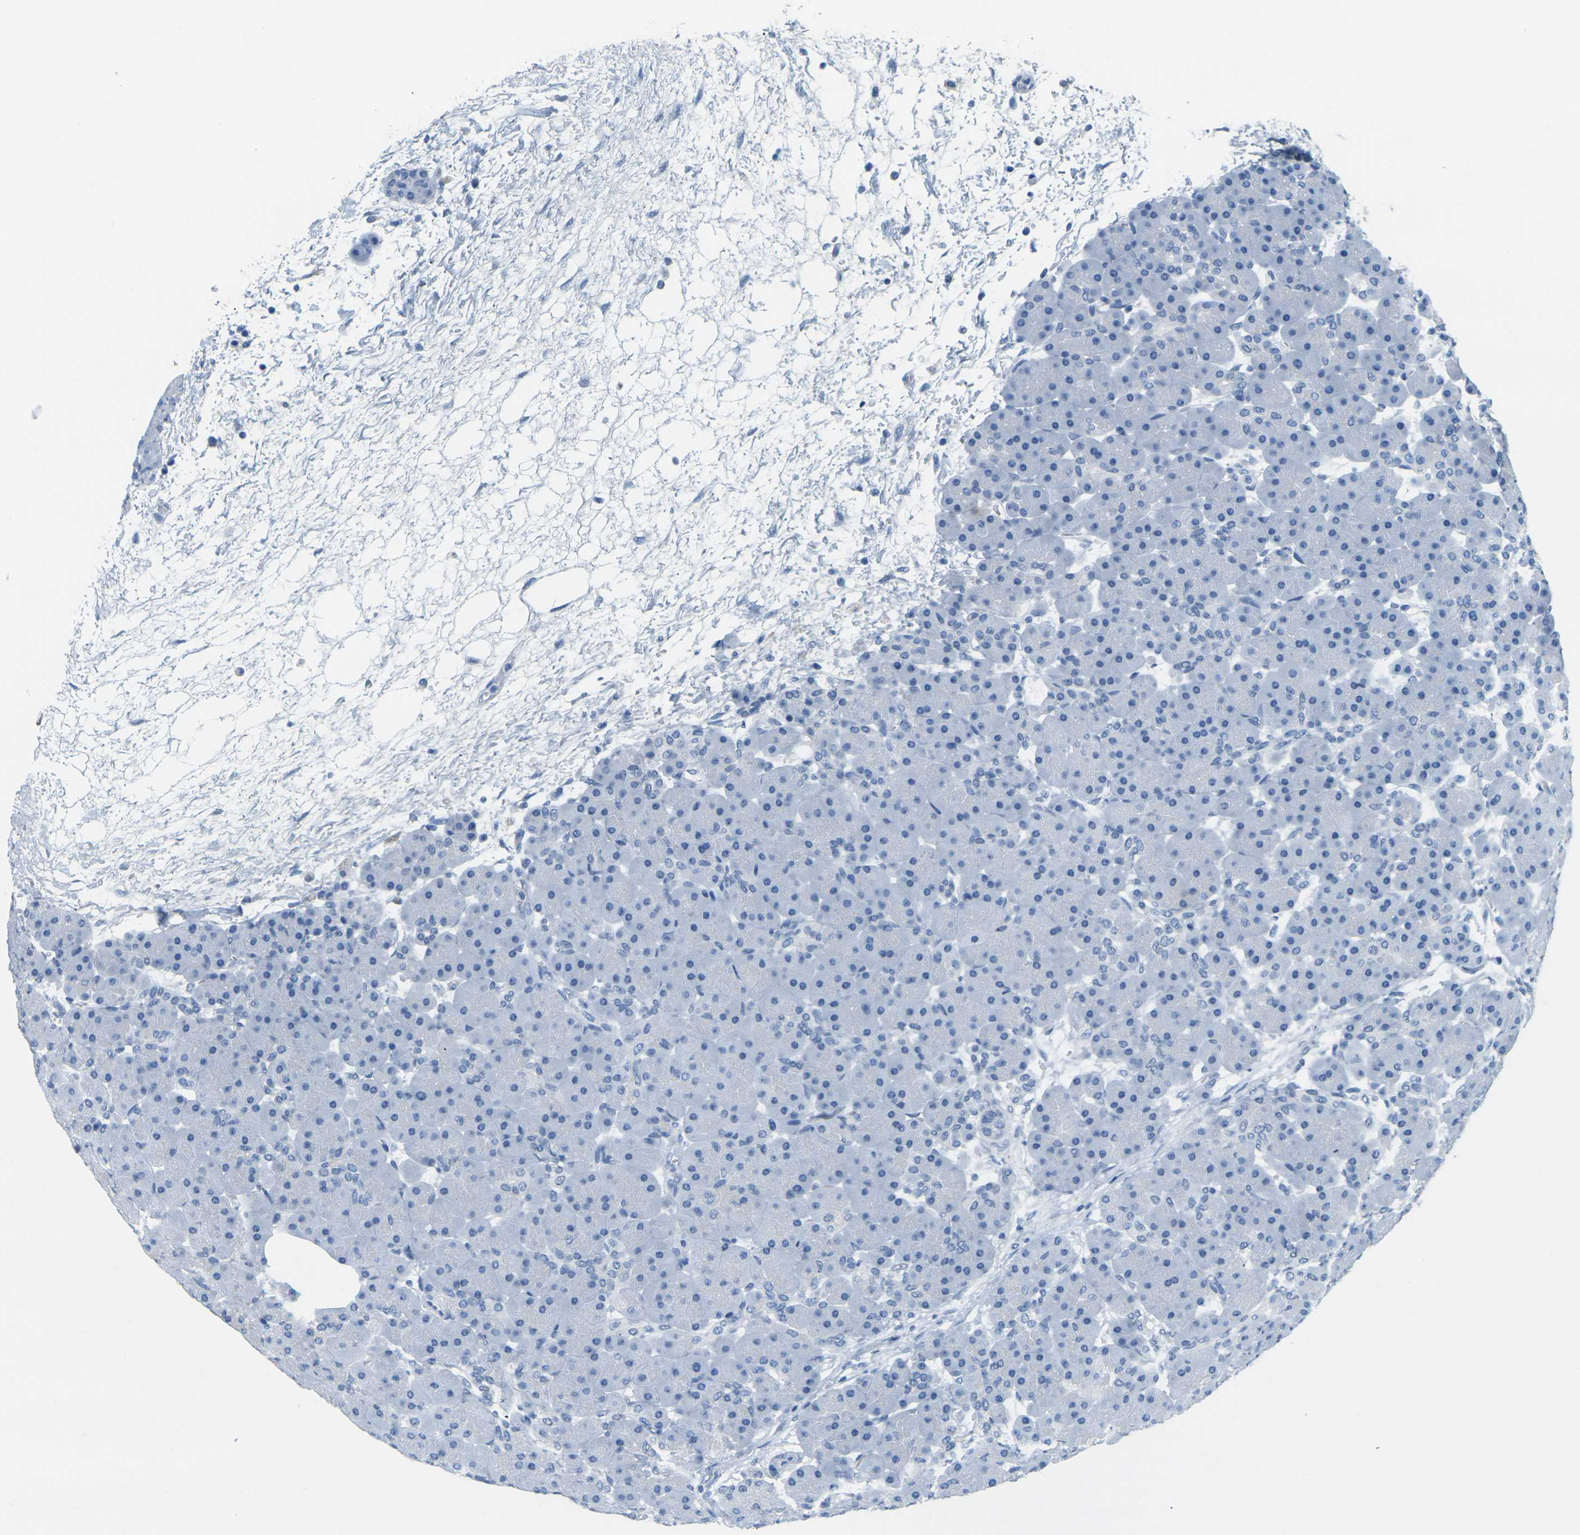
{"staining": {"intensity": "negative", "quantity": "none", "location": "none"}, "tissue": "pancreas", "cell_type": "Exocrine glandular cells", "image_type": "normal", "snomed": [{"axis": "morphology", "description": "Normal tissue, NOS"}, {"axis": "topography", "description": "Pancreas"}], "caption": "Immunohistochemistry (IHC) image of unremarkable pancreas stained for a protein (brown), which exhibits no staining in exocrine glandular cells.", "gene": "CTAG1A", "patient": {"sex": "male", "age": 66}}